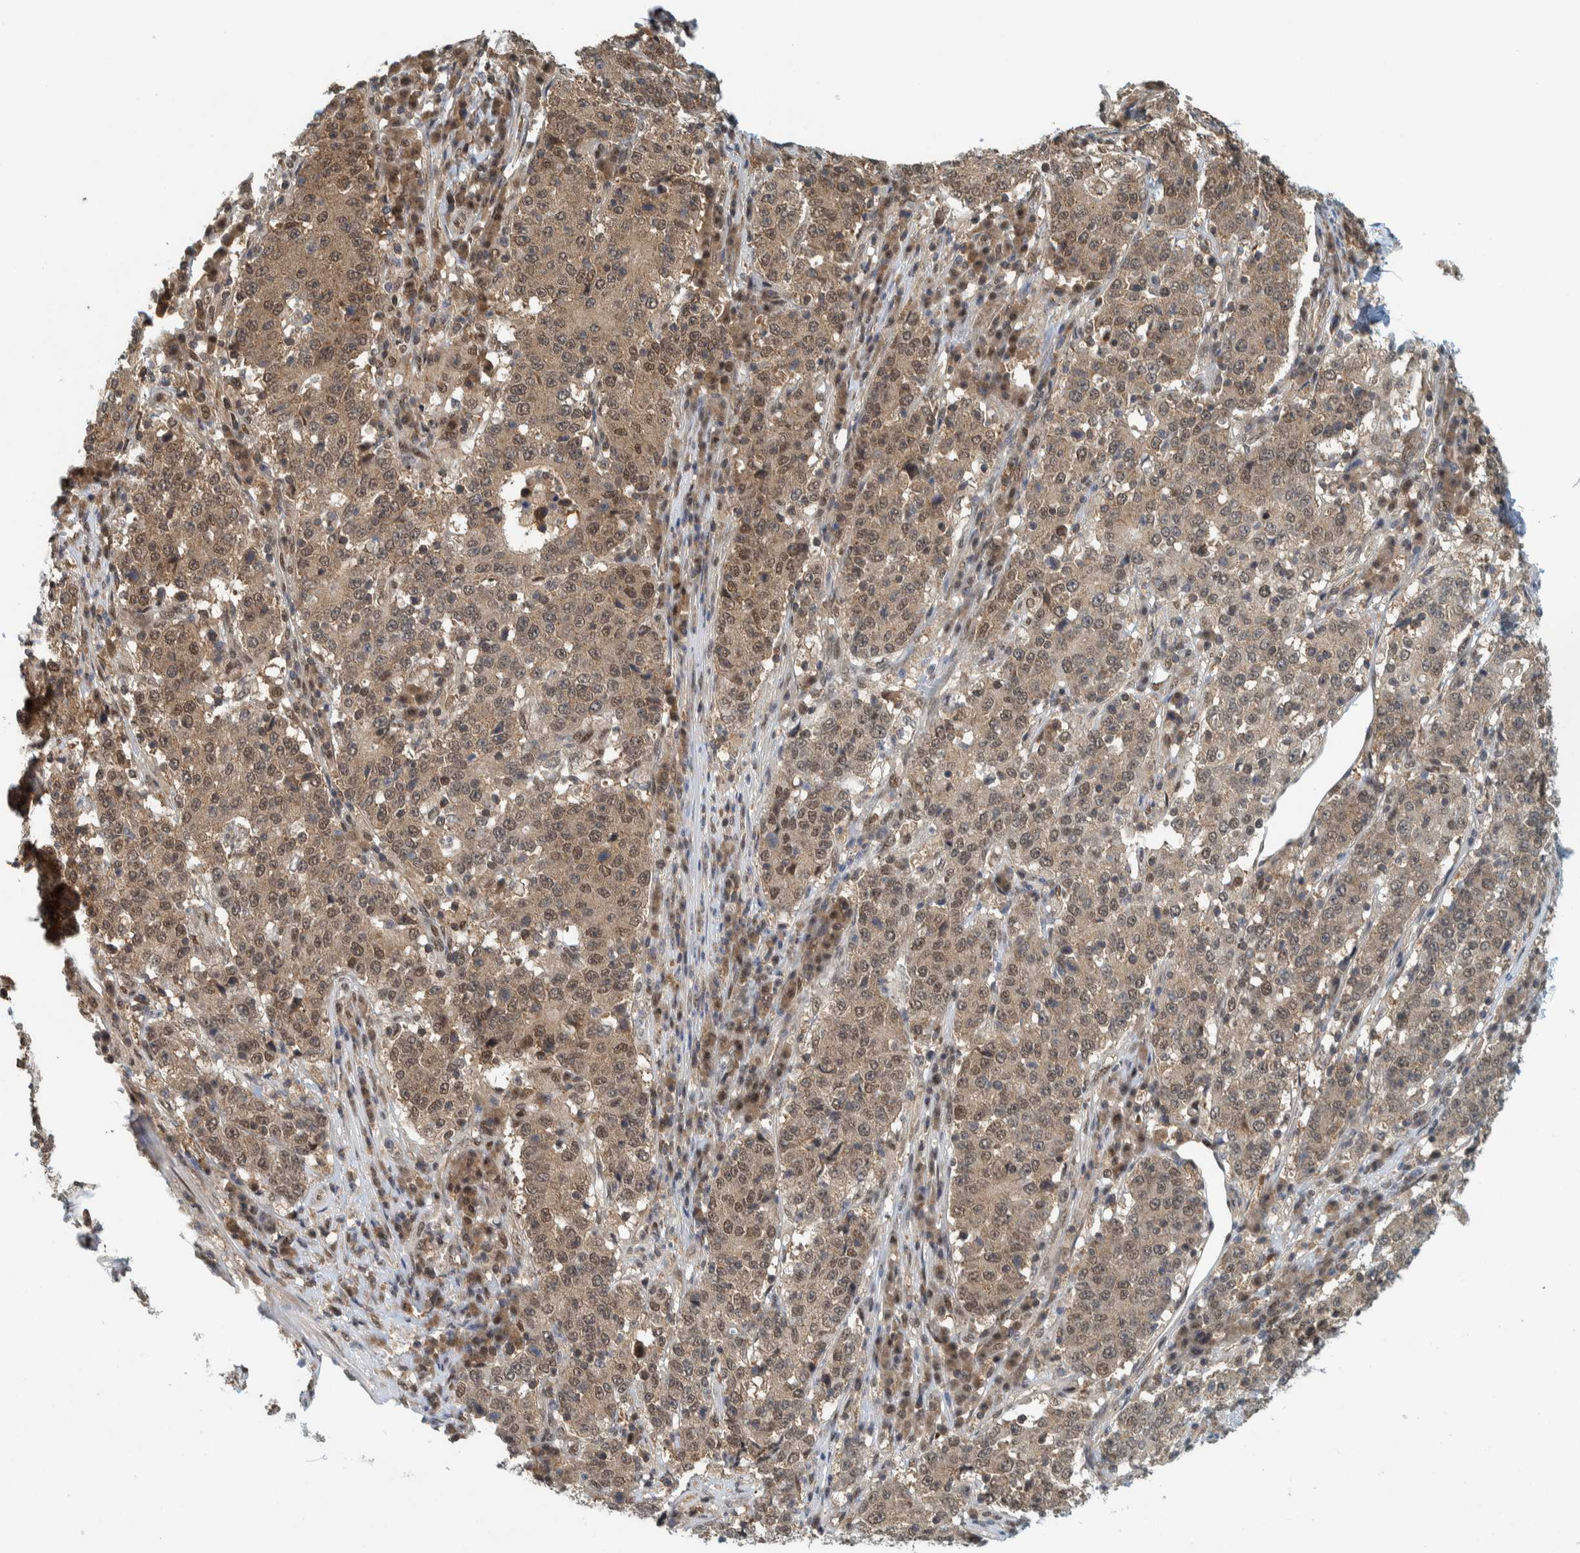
{"staining": {"intensity": "moderate", "quantity": "25%-75%", "location": "cytoplasmic/membranous,nuclear"}, "tissue": "stomach cancer", "cell_type": "Tumor cells", "image_type": "cancer", "snomed": [{"axis": "morphology", "description": "Adenocarcinoma, NOS"}, {"axis": "topography", "description": "Stomach"}], "caption": "Immunohistochemistry (IHC) photomicrograph of neoplastic tissue: human stomach adenocarcinoma stained using immunohistochemistry displays medium levels of moderate protein expression localized specifically in the cytoplasmic/membranous and nuclear of tumor cells, appearing as a cytoplasmic/membranous and nuclear brown color.", "gene": "COPS3", "patient": {"sex": "male", "age": 59}}